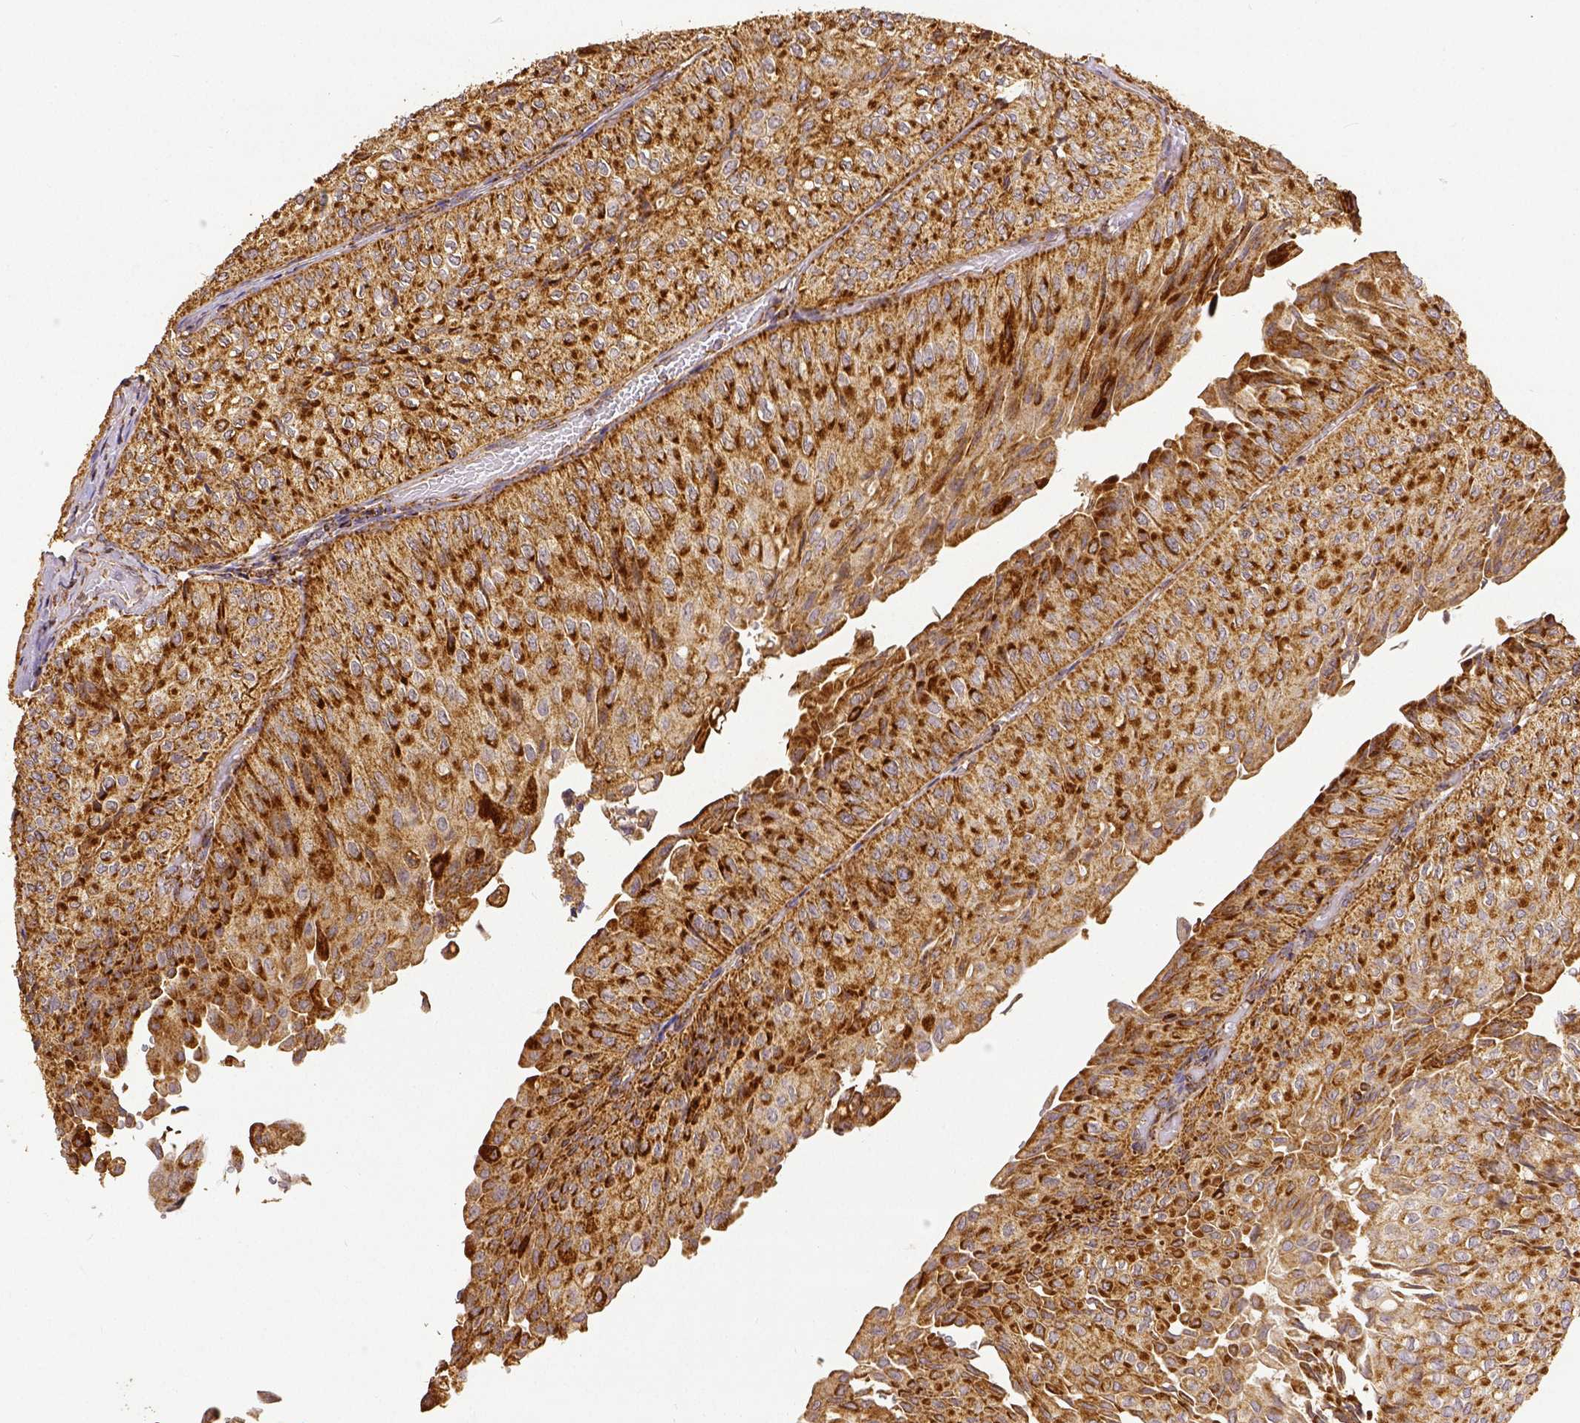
{"staining": {"intensity": "strong", "quantity": ">75%", "location": "cytoplasmic/membranous"}, "tissue": "urothelial cancer", "cell_type": "Tumor cells", "image_type": "cancer", "snomed": [{"axis": "morphology", "description": "Urothelial carcinoma, NOS"}, {"axis": "topography", "description": "Urinary bladder"}], "caption": "Transitional cell carcinoma stained with a brown dye displays strong cytoplasmic/membranous positive staining in about >75% of tumor cells.", "gene": "SDHB", "patient": {"sex": "male", "age": 62}}